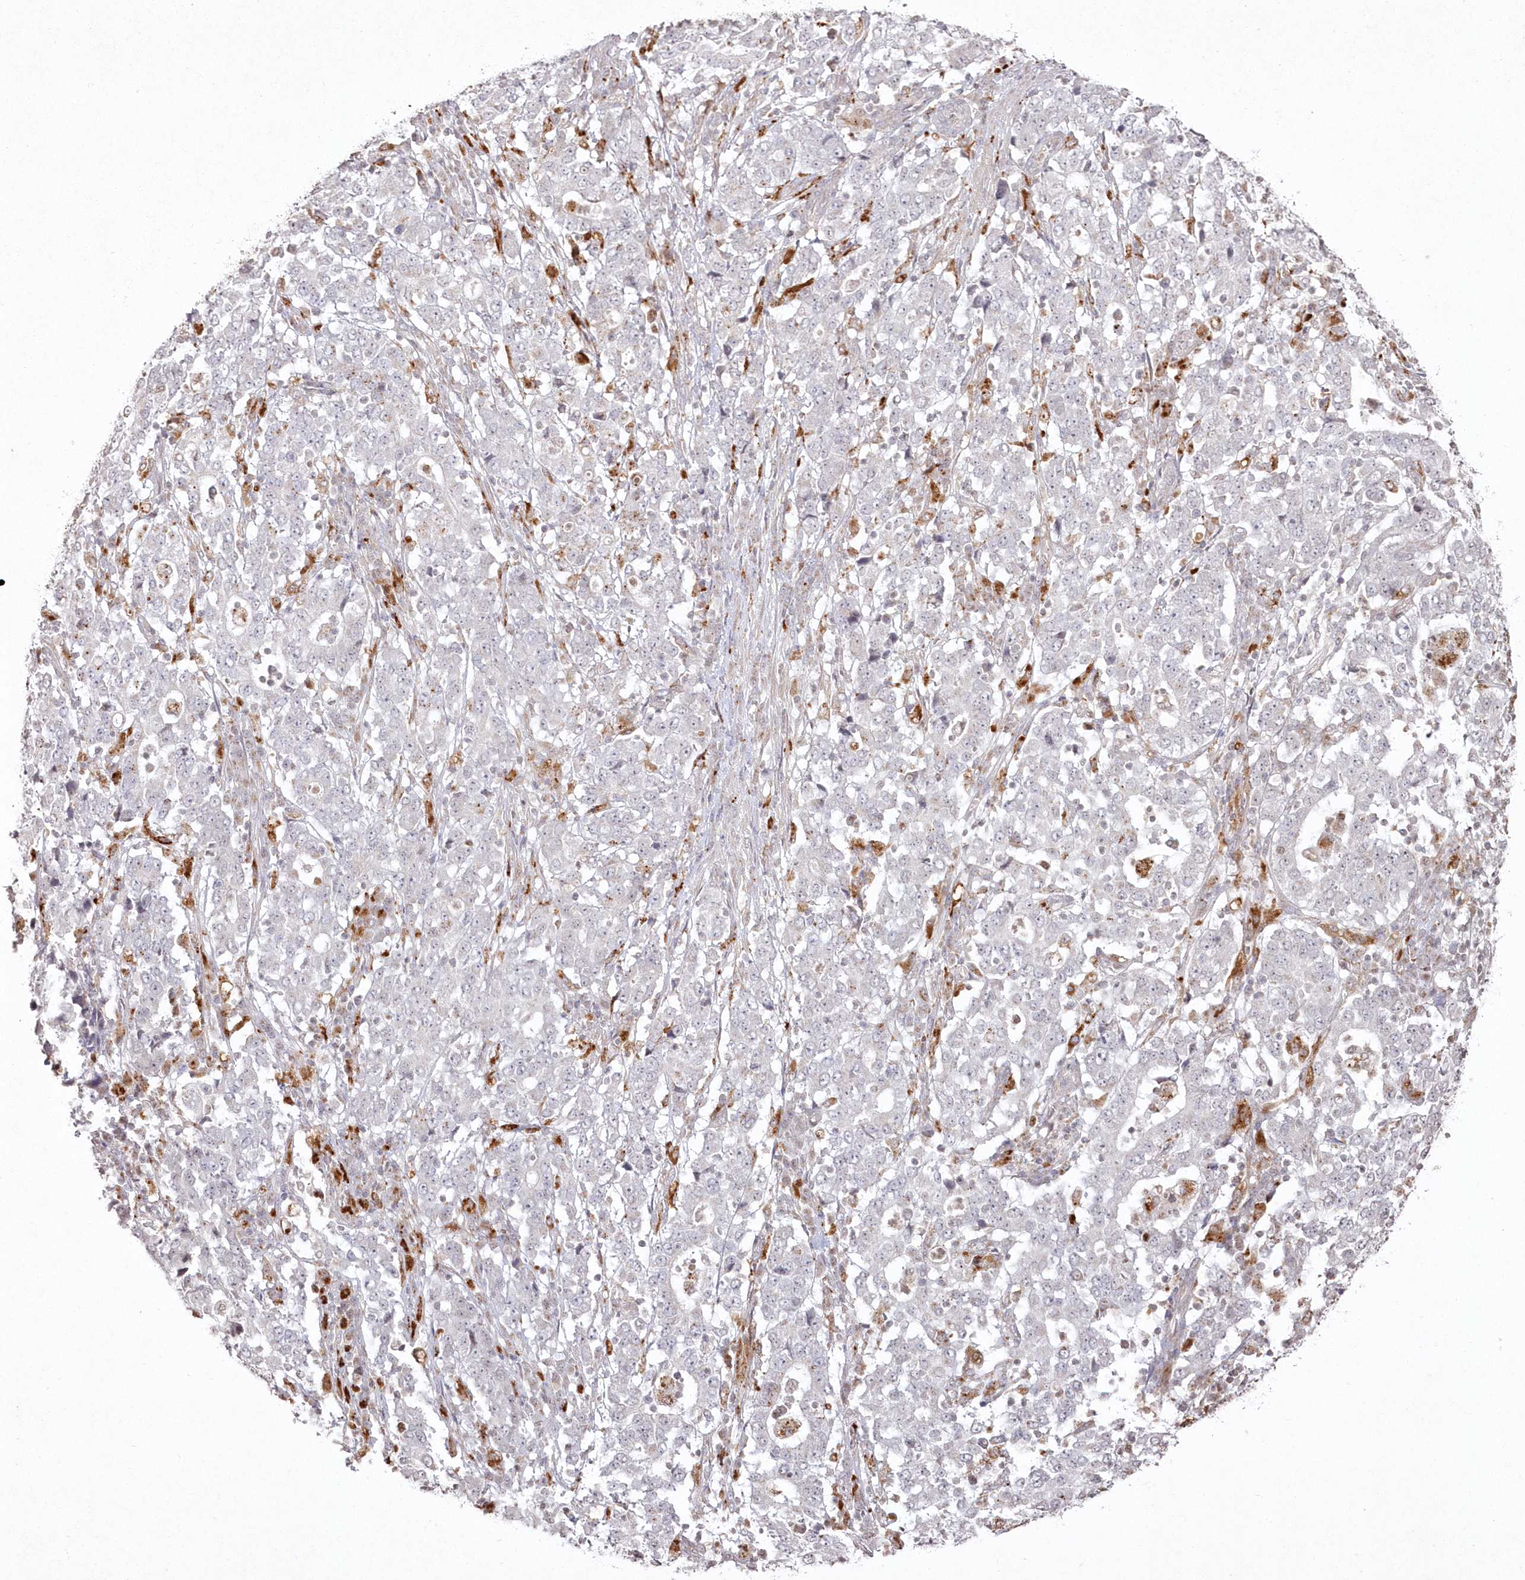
{"staining": {"intensity": "negative", "quantity": "none", "location": "none"}, "tissue": "stomach cancer", "cell_type": "Tumor cells", "image_type": "cancer", "snomed": [{"axis": "morphology", "description": "Adenocarcinoma, NOS"}, {"axis": "topography", "description": "Stomach"}], "caption": "A photomicrograph of stomach cancer stained for a protein displays no brown staining in tumor cells.", "gene": "ARSB", "patient": {"sex": "male", "age": 59}}